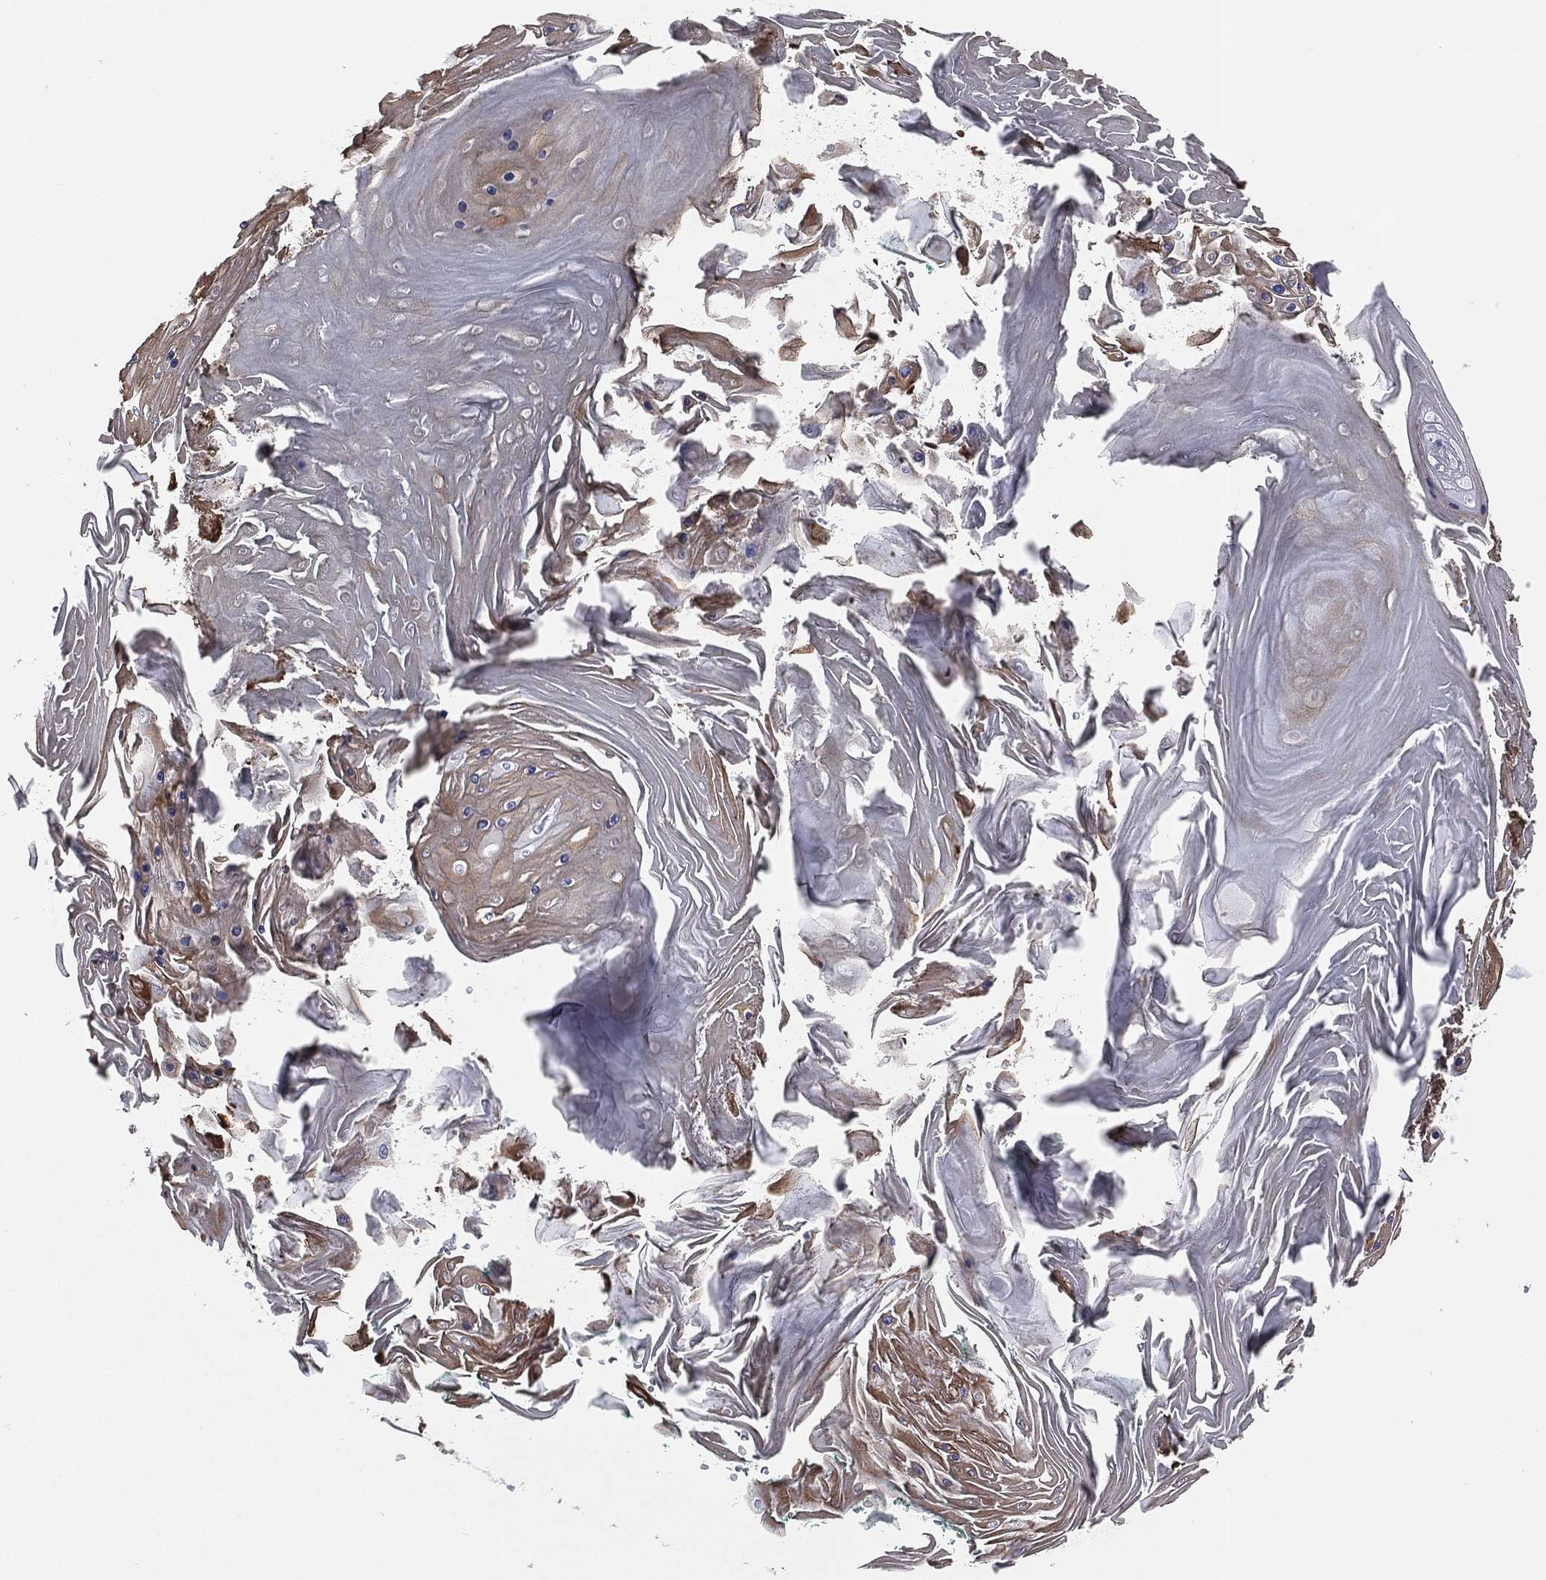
{"staining": {"intensity": "weak", "quantity": "25%-75%", "location": "cytoplasmic/membranous"}, "tissue": "skin cancer", "cell_type": "Tumor cells", "image_type": "cancer", "snomed": [{"axis": "morphology", "description": "Squamous cell carcinoma, NOS"}, {"axis": "topography", "description": "Skin"}], "caption": "An immunohistochemistry image of neoplastic tissue is shown. Protein staining in brown labels weak cytoplasmic/membranous positivity in skin cancer within tumor cells.", "gene": "CD79A", "patient": {"sex": "male", "age": 62}}